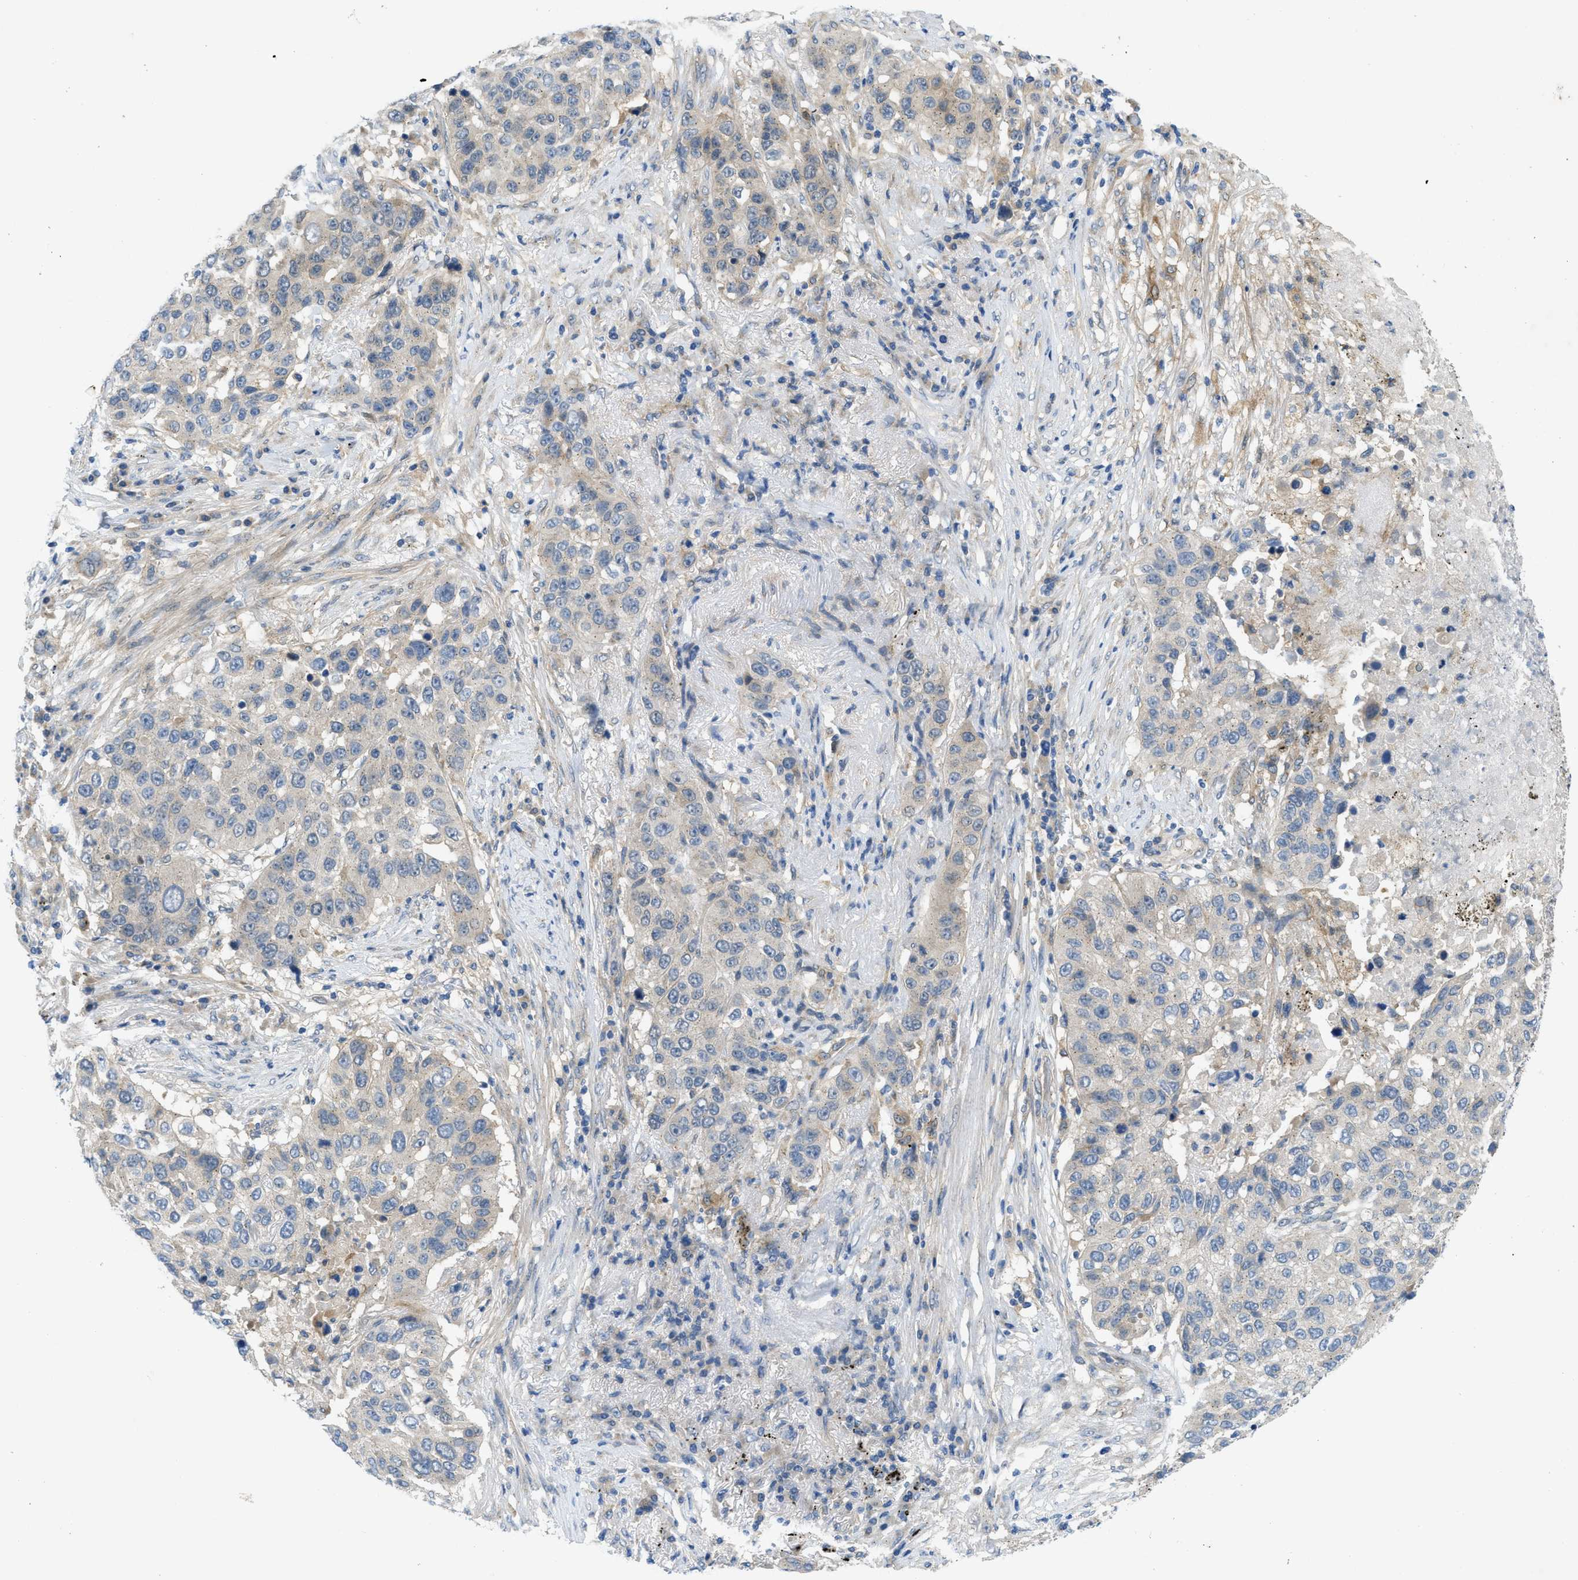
{"staining": {"intensity": "negative", "quantity": "none", "location": "none"}, "tissue": "lung cancer", "cell_type": "Tumor cells", "image_type": "cancer", "snomed": [{"axis": "morphology", "description": "Squamous cell carcinoma, NOS"}, {"axis": "topography", "description": "Lung"}], "caption": "Immunohistochemistry of lung squamous cell carcinoma demonstrates no expression in tumor cells.", "gene": "RIPK2", "patient": {"sex": "male", "age": 57}}